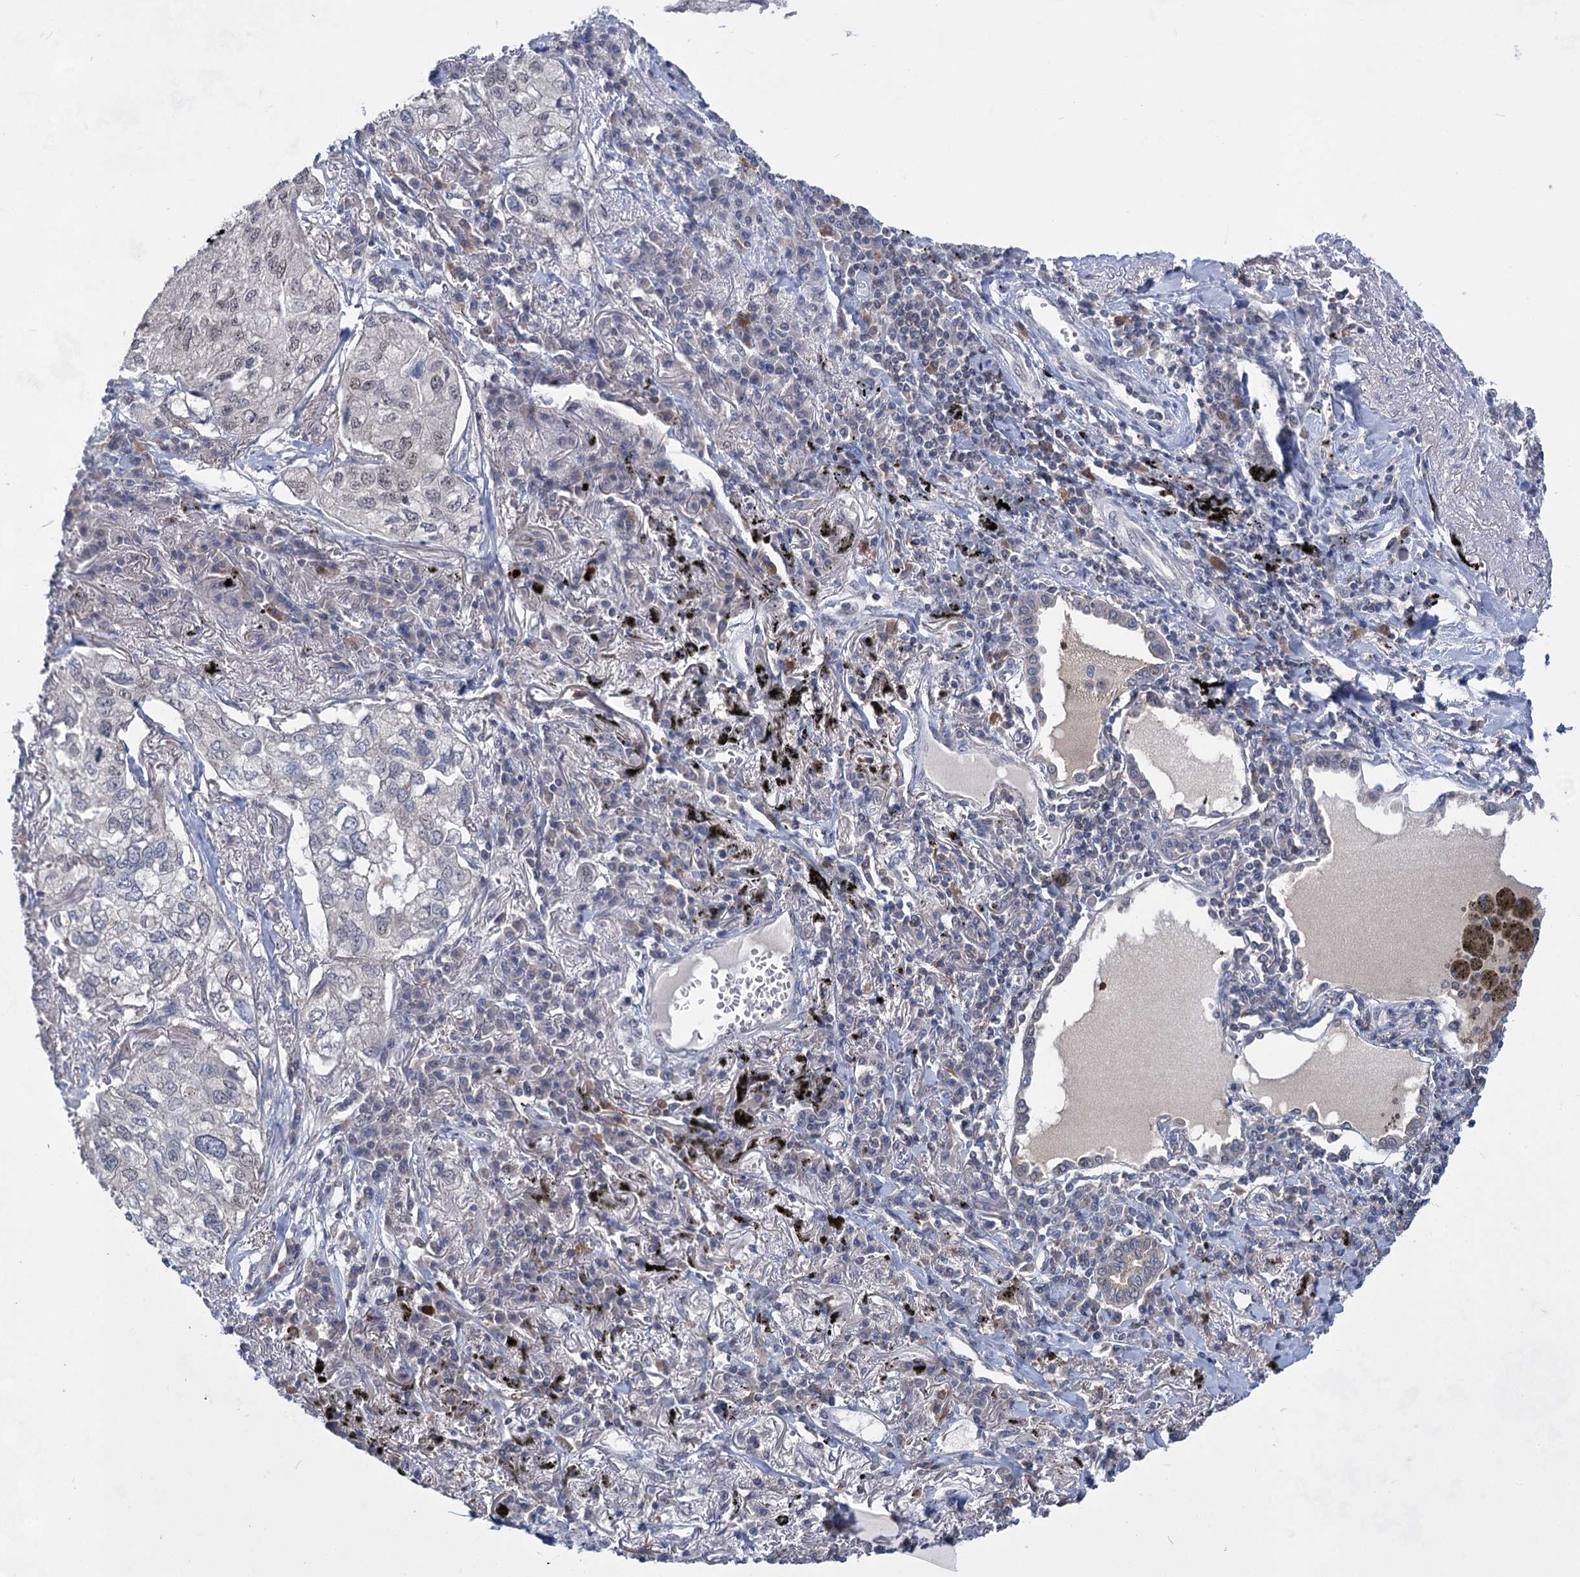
{"staining": {"intensity": "negative", "quantity": "none", "location": "none"}, "tissue": "lung cancer", "cell_type": "Tumor cells", "image_type": "cancer", "snomed": [{"axis": "morphology", "description": "Adenocarcinoma, NOS"}, {"axis": "topography", "description": "Lung"}], "caption": "An image of human lung cancer is negative for staining in tumor cells. (Stains: DAB immunohistochemistry (IHC) with hematoxylin counter stain, Microscopy: brightfield microscopy at high magnification).", "gene": "TTC17", "patient": {"sex": "male", "age": 65}}